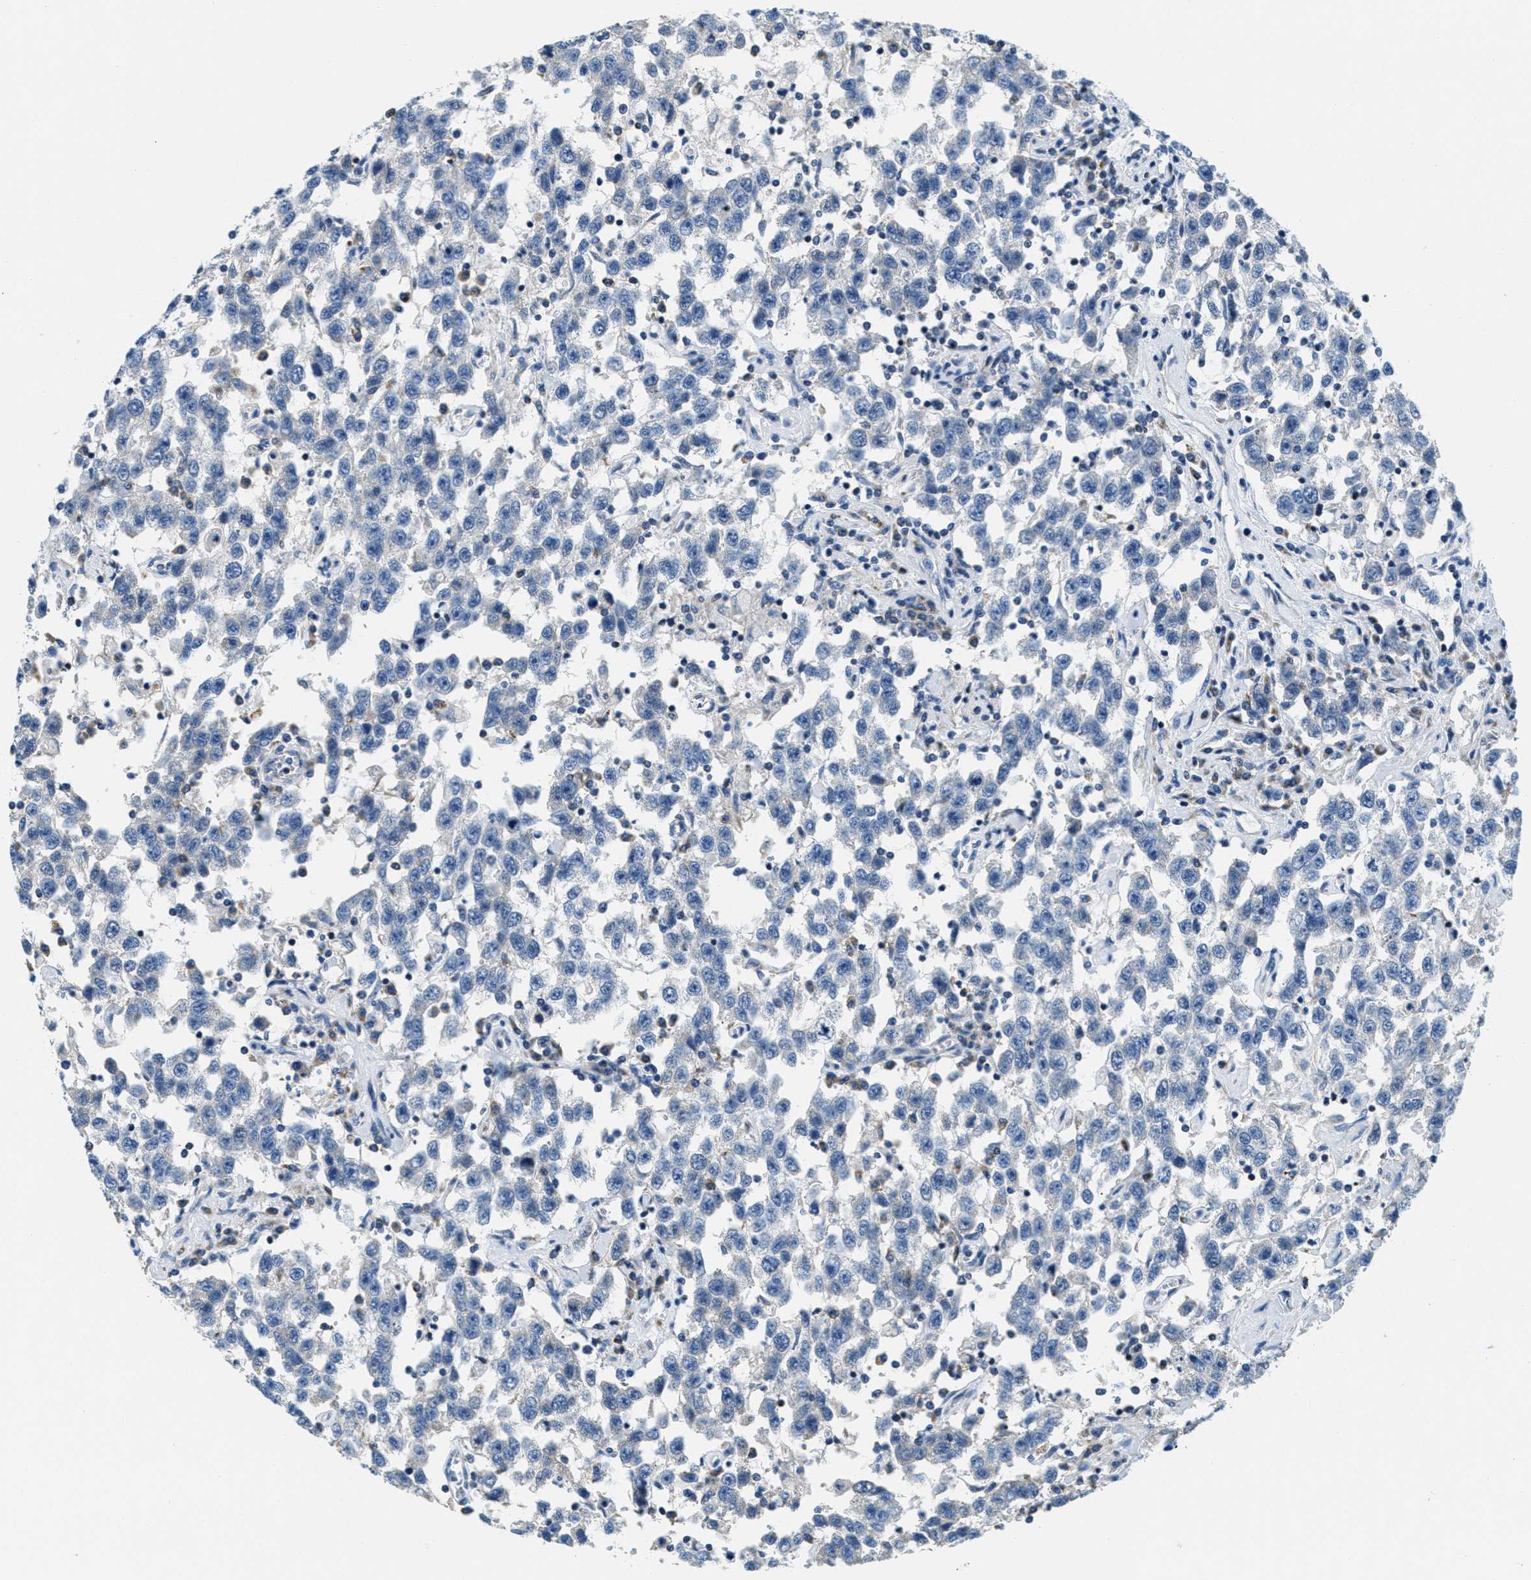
{"staining": {"intensity": "negative", "quantity": "none", "location": "none"}, "tissue": "testis cancer", "cell_type": "Tumor cells", "image_type": "cancer", "snomed": [{"axis": "morphology", "description": "Seminoma, NOS"}, {"axis": "topography", "description": "Testis"}], "caption": "A photomicrograph of testis cancer (seminoma) stained for a protein exhibits no brown staining in tumor cells. (Brightfield microscopy of DAB (3,3'-diaminobenzidine) IHC at high magnification).", "gene": "CA4", "patient": {"sex": "male", "age": 41}}